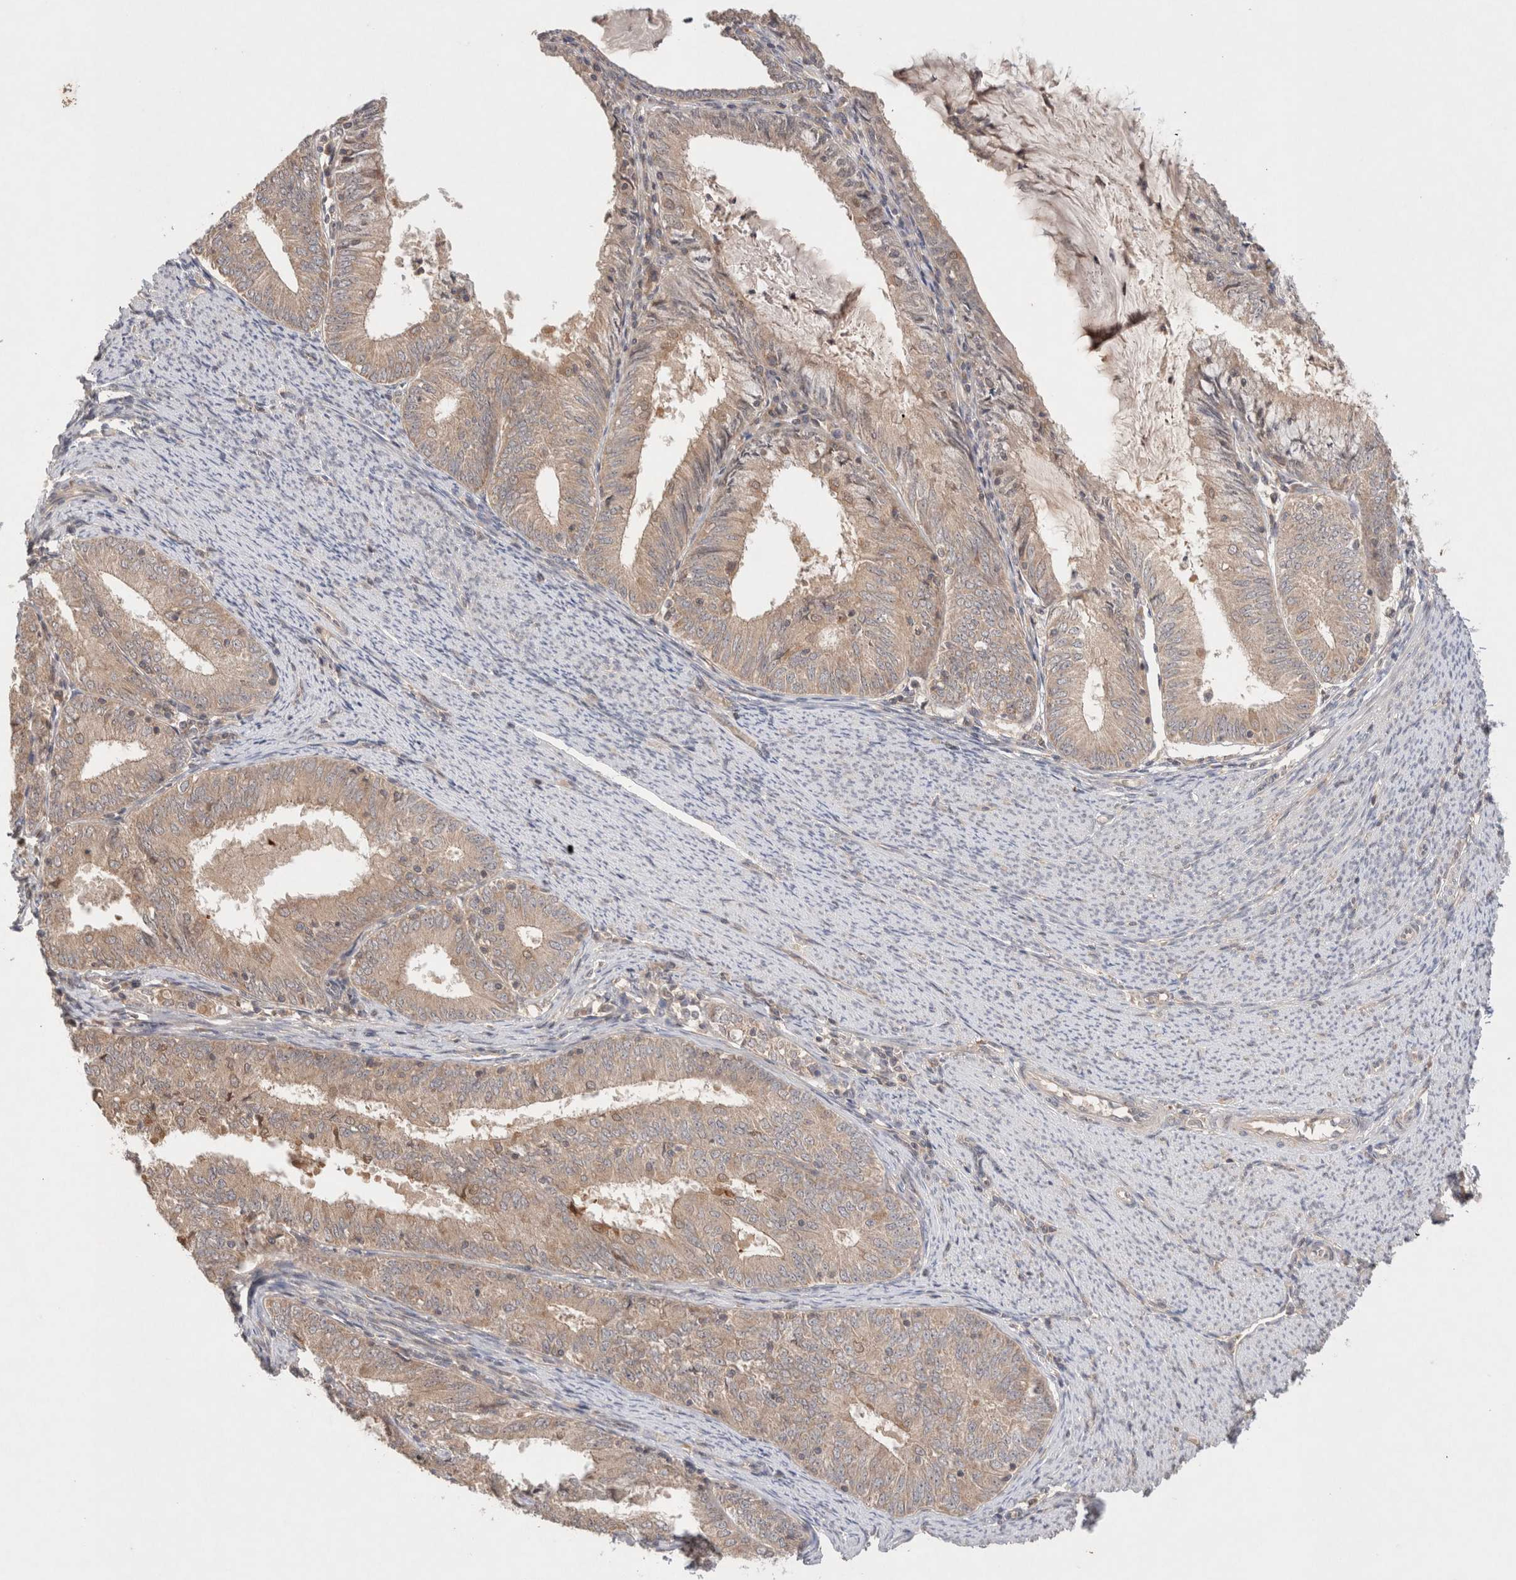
{"staining": {"intensity": "weak", "quantity": ">75%", "location": "cytoplasmic/membranous"}, "tissue": "endometrial cancer", "cell_type": "Tumor cells", "image_type": "cancer", "snomed": [{"axis": "morphology", "description": "Adenocarcinoma, NOS"}, {"axis": "topography", "description": "Endometrium"}], "caption": "Immunohistochemistry of endometrial cancer reveals low levels of weak cytoplasmic/membranous staining in about >75% of tumor cells.", "gene": "KLHL20", "patient": {"sex": "female", "age": 57}}